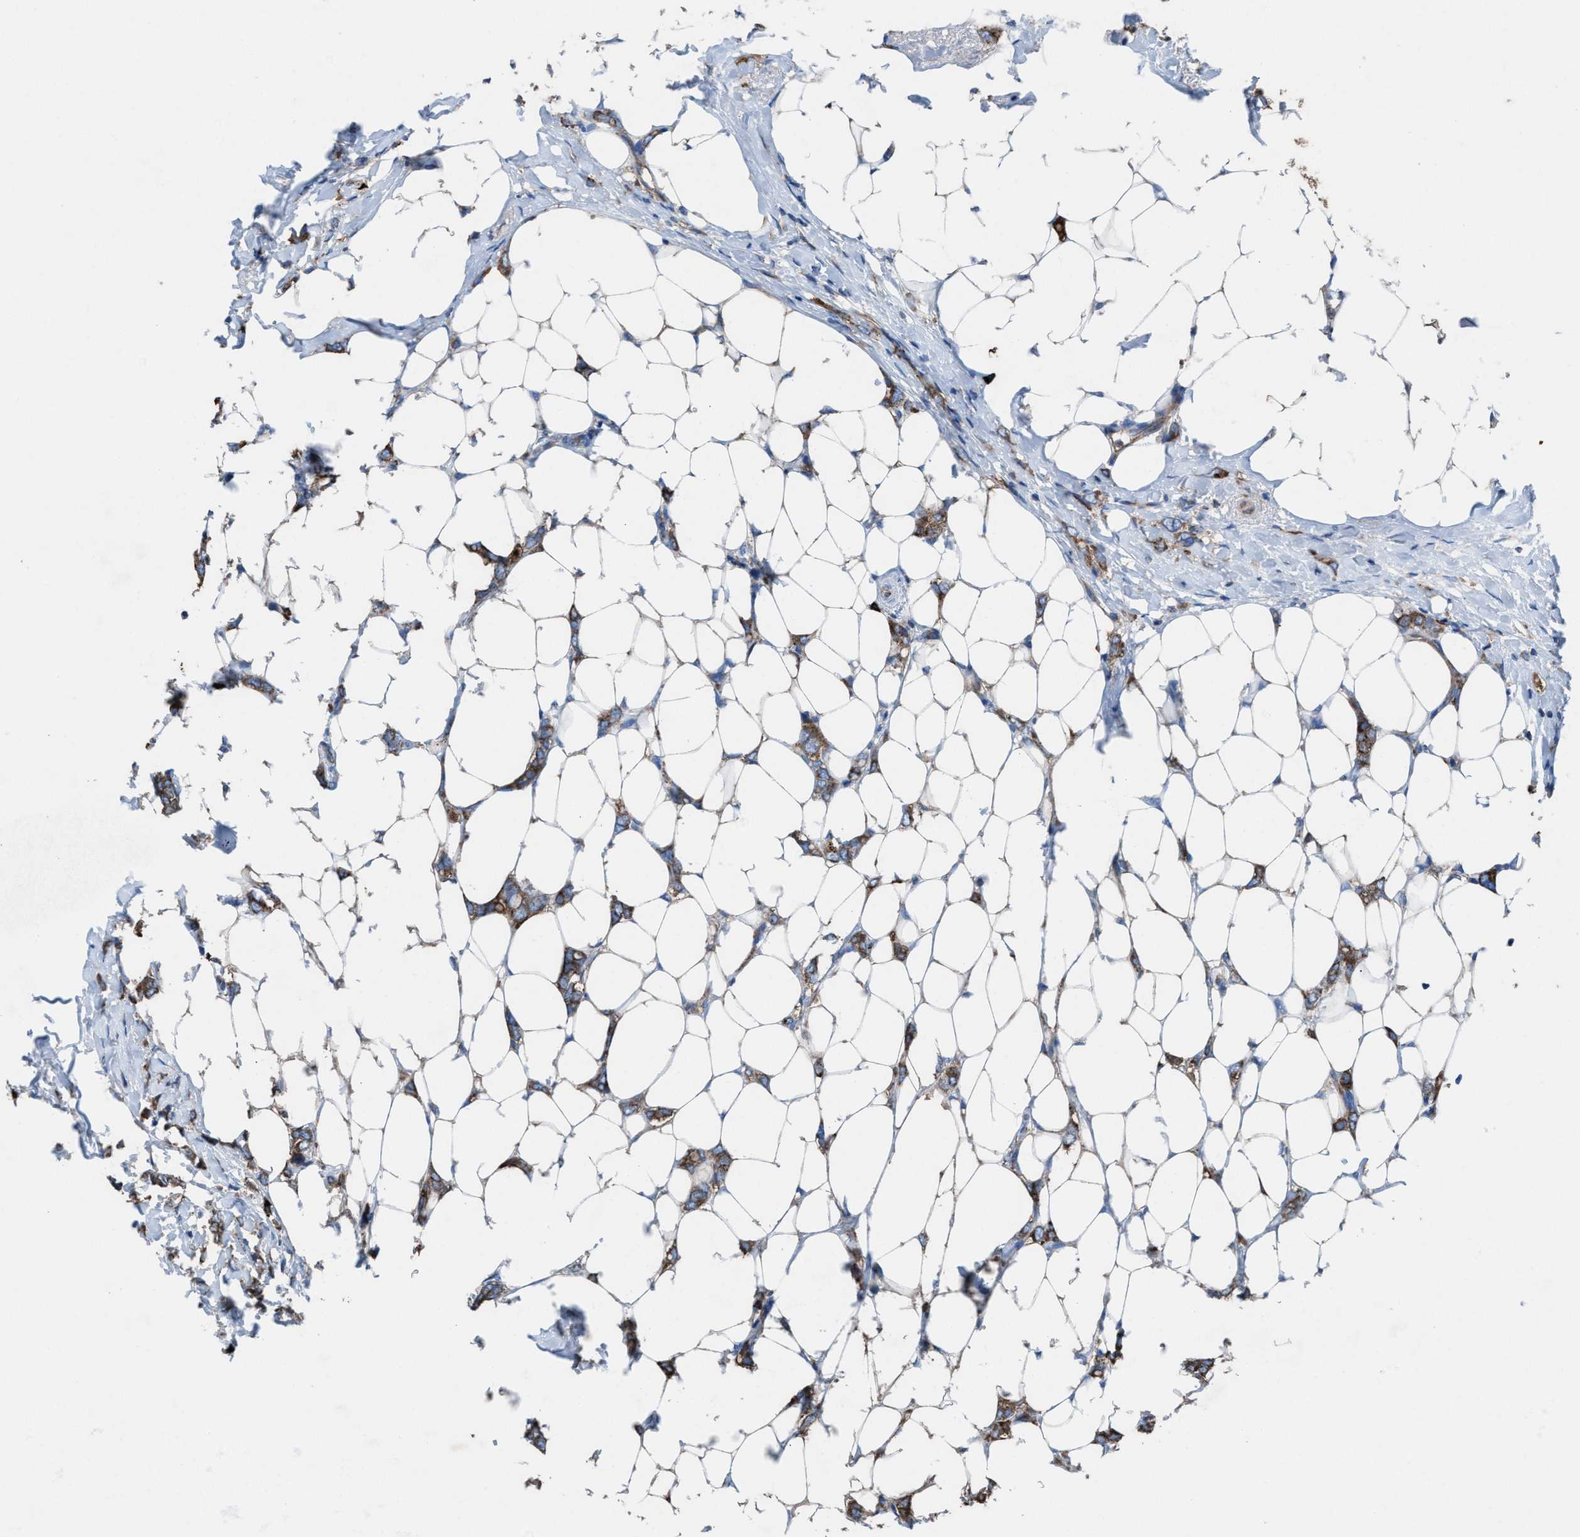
{"staining": {"intensity": "moderate", "quantity": ">75%", "location": "cytoplasmic/membranous"}, "tissue": "breast cancer", "cell_type": "Tumor cells", "image_type": "cancer", "snomed": [{"axis": "morphology", "description": "Normal tissue, NOS"}, {"axis": "morphology", "description": "Lobular carcinoma"}, {"axis": "topography", "description": "Breast"}], "caption": "A micrograph showing moderate cytoplasmic/membranous staining in approximately >75% of tumor cells in breast cancer, as visualized by brown immunohistochemical staining.", "gene": "NYAP1", "patient": {"sex": "female", "age": 47}}